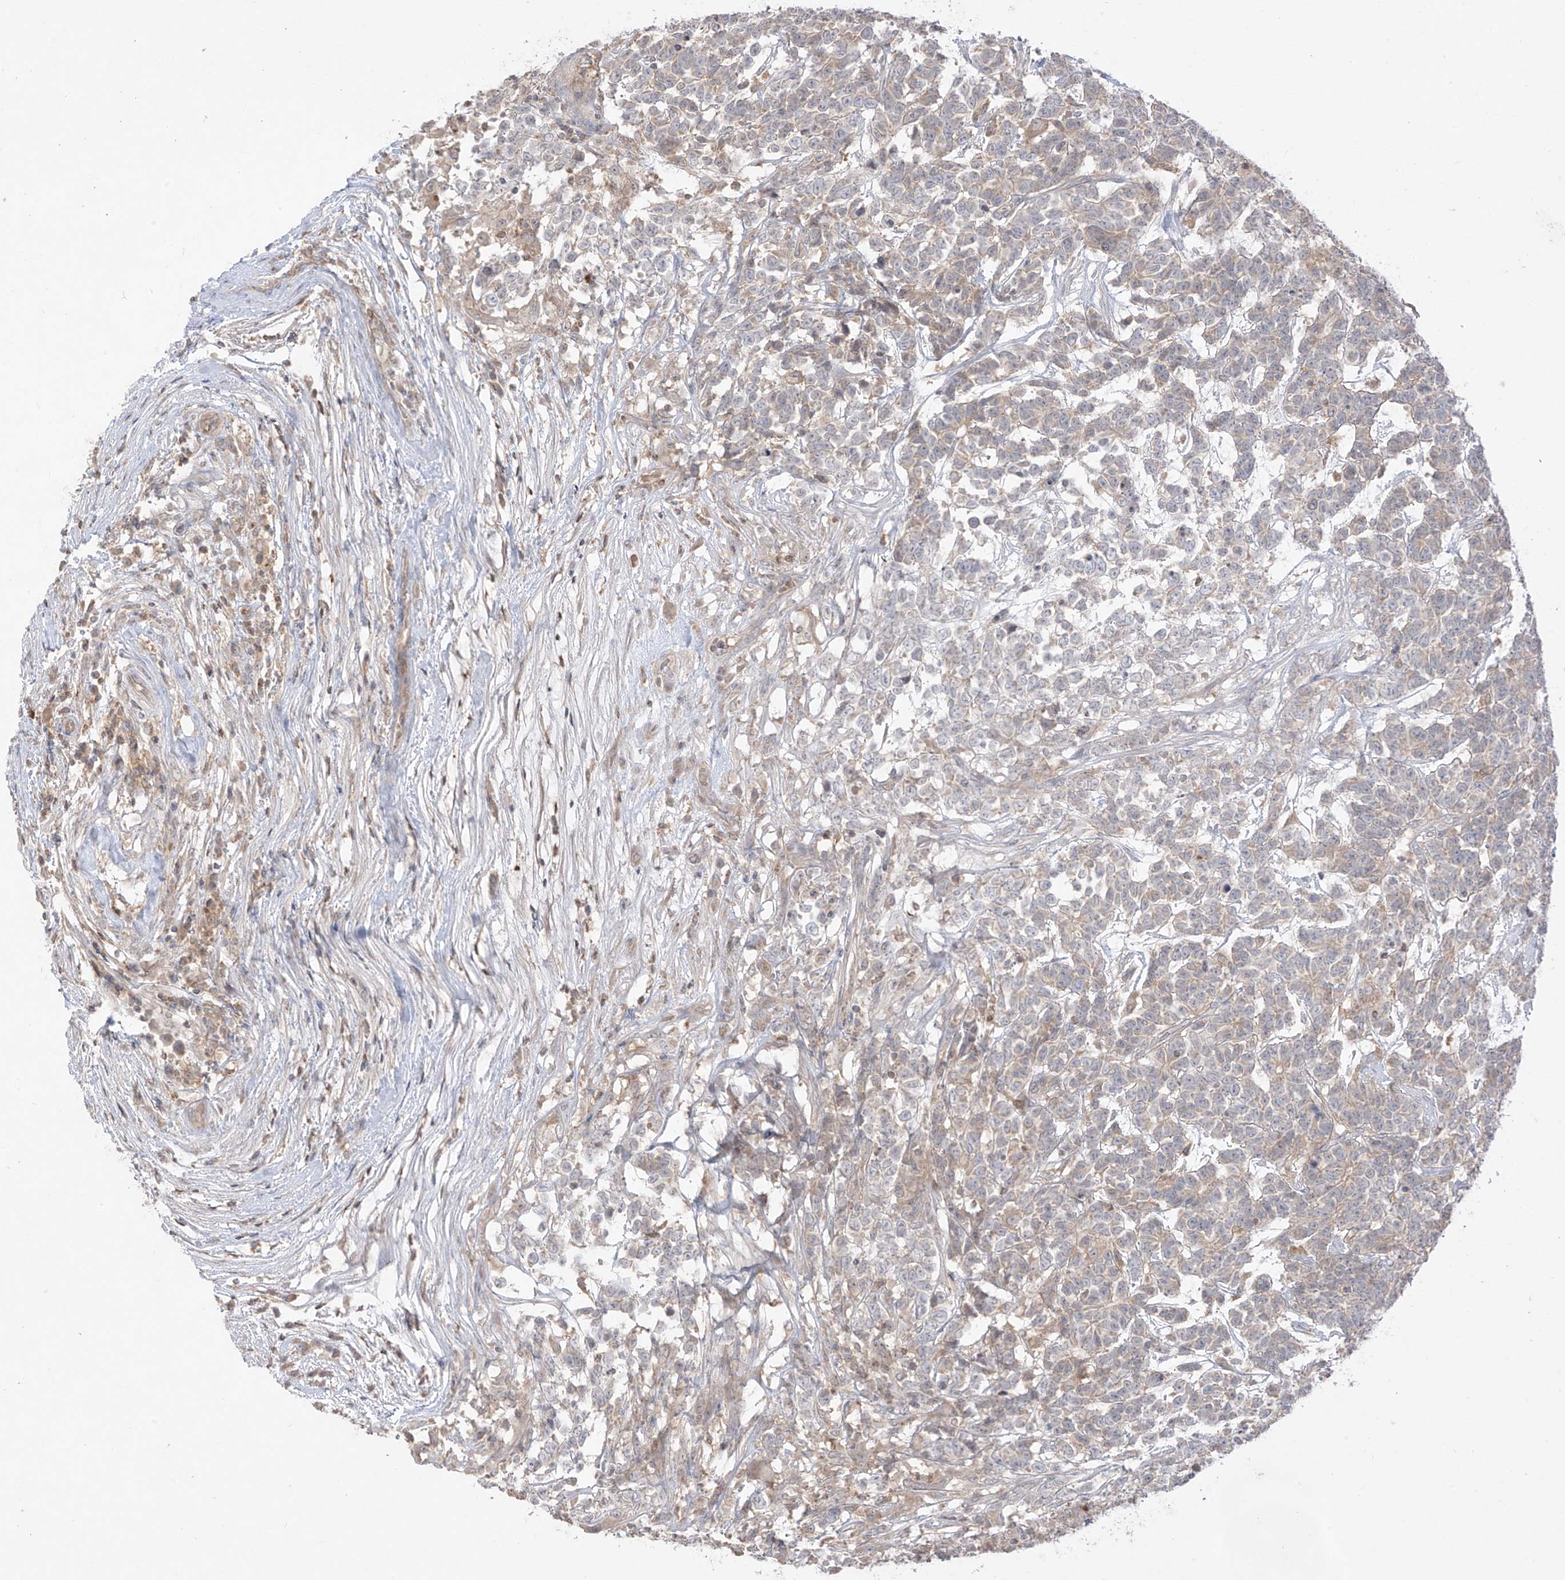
{"staining": {"intensity": "weak", "quantity": "<25%", "location": "cytoplasmic/membranous"}, "tissue": "testis cancer", "cell_type": "Tumor cells", "image_type": "cancer", "snomed": [{"axis": "morphology", "description": "Carcinoma, Embryonal, NOS"}, {"axis": "topography", "description": "Testis"}], "caption": "This is a histopathology image of IHC staining of testis embryonal carcinoma, which shows no positivity in tumor cells. Brightfield microscopy of immunohistochemistry stained with DAB (brown) and hematoxylin (blue), captured at high magnification.", "gene": "ANGEL2", "patient": {"sex": "male", "age": 26}}